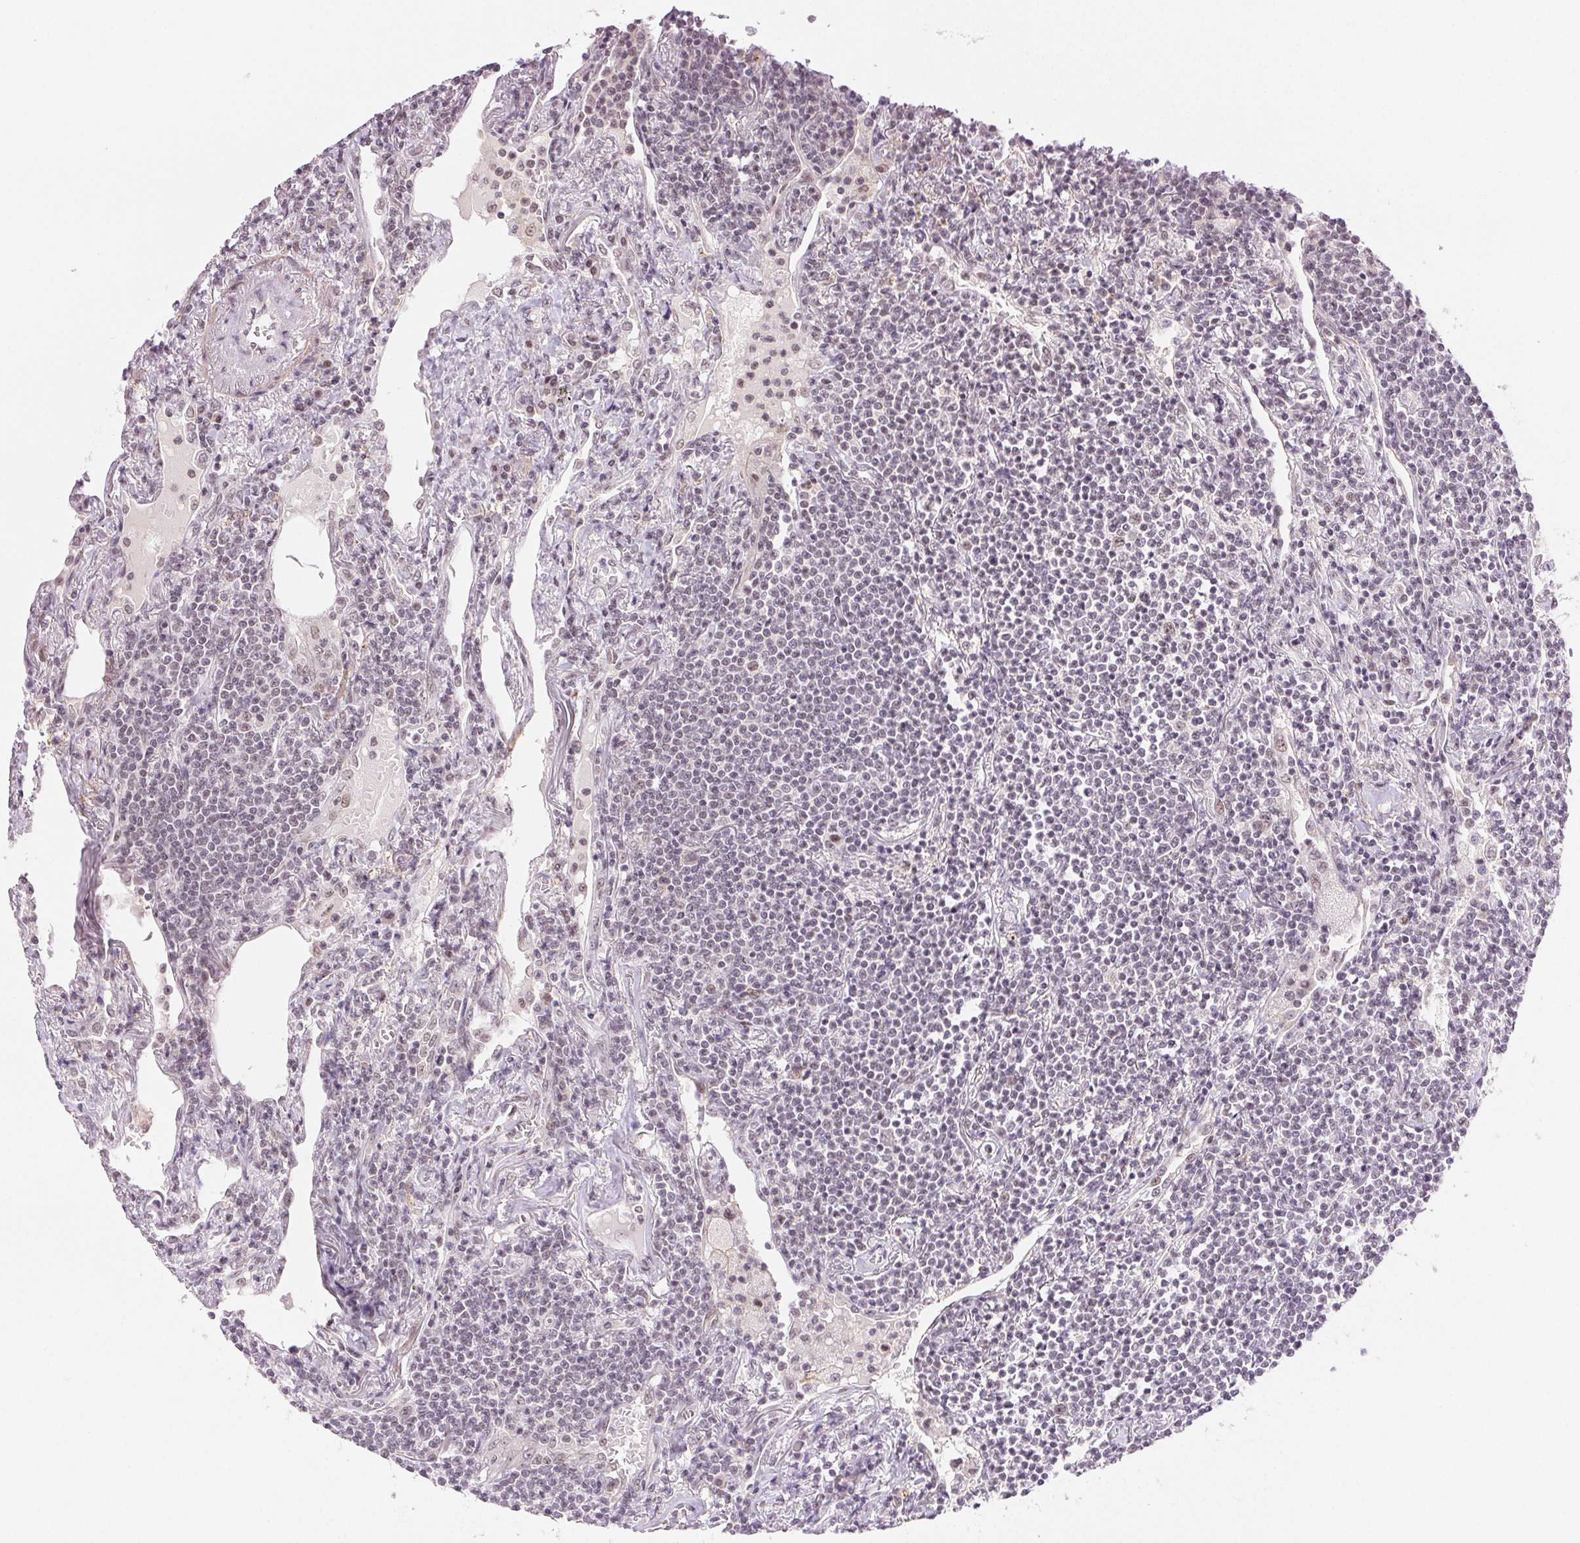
{"staining": {"intensity": "negative", "quantity": "none", "location": "none"}, "tissue": "lymphoma", "cell_type": "Tumor cells", "image_type": "cancer", "snomed": [{"axis": "morphology", "description": "Malignant lymphoma, non-Hodgkin's type, Low grade"}, {"axis": "topography", "description": "Lung"}], "caption": "IHC of human lymphoma shows no staining in tumor cells.", "gene": "PRPF18", "patient": {"sex": "female", "age": 71}}